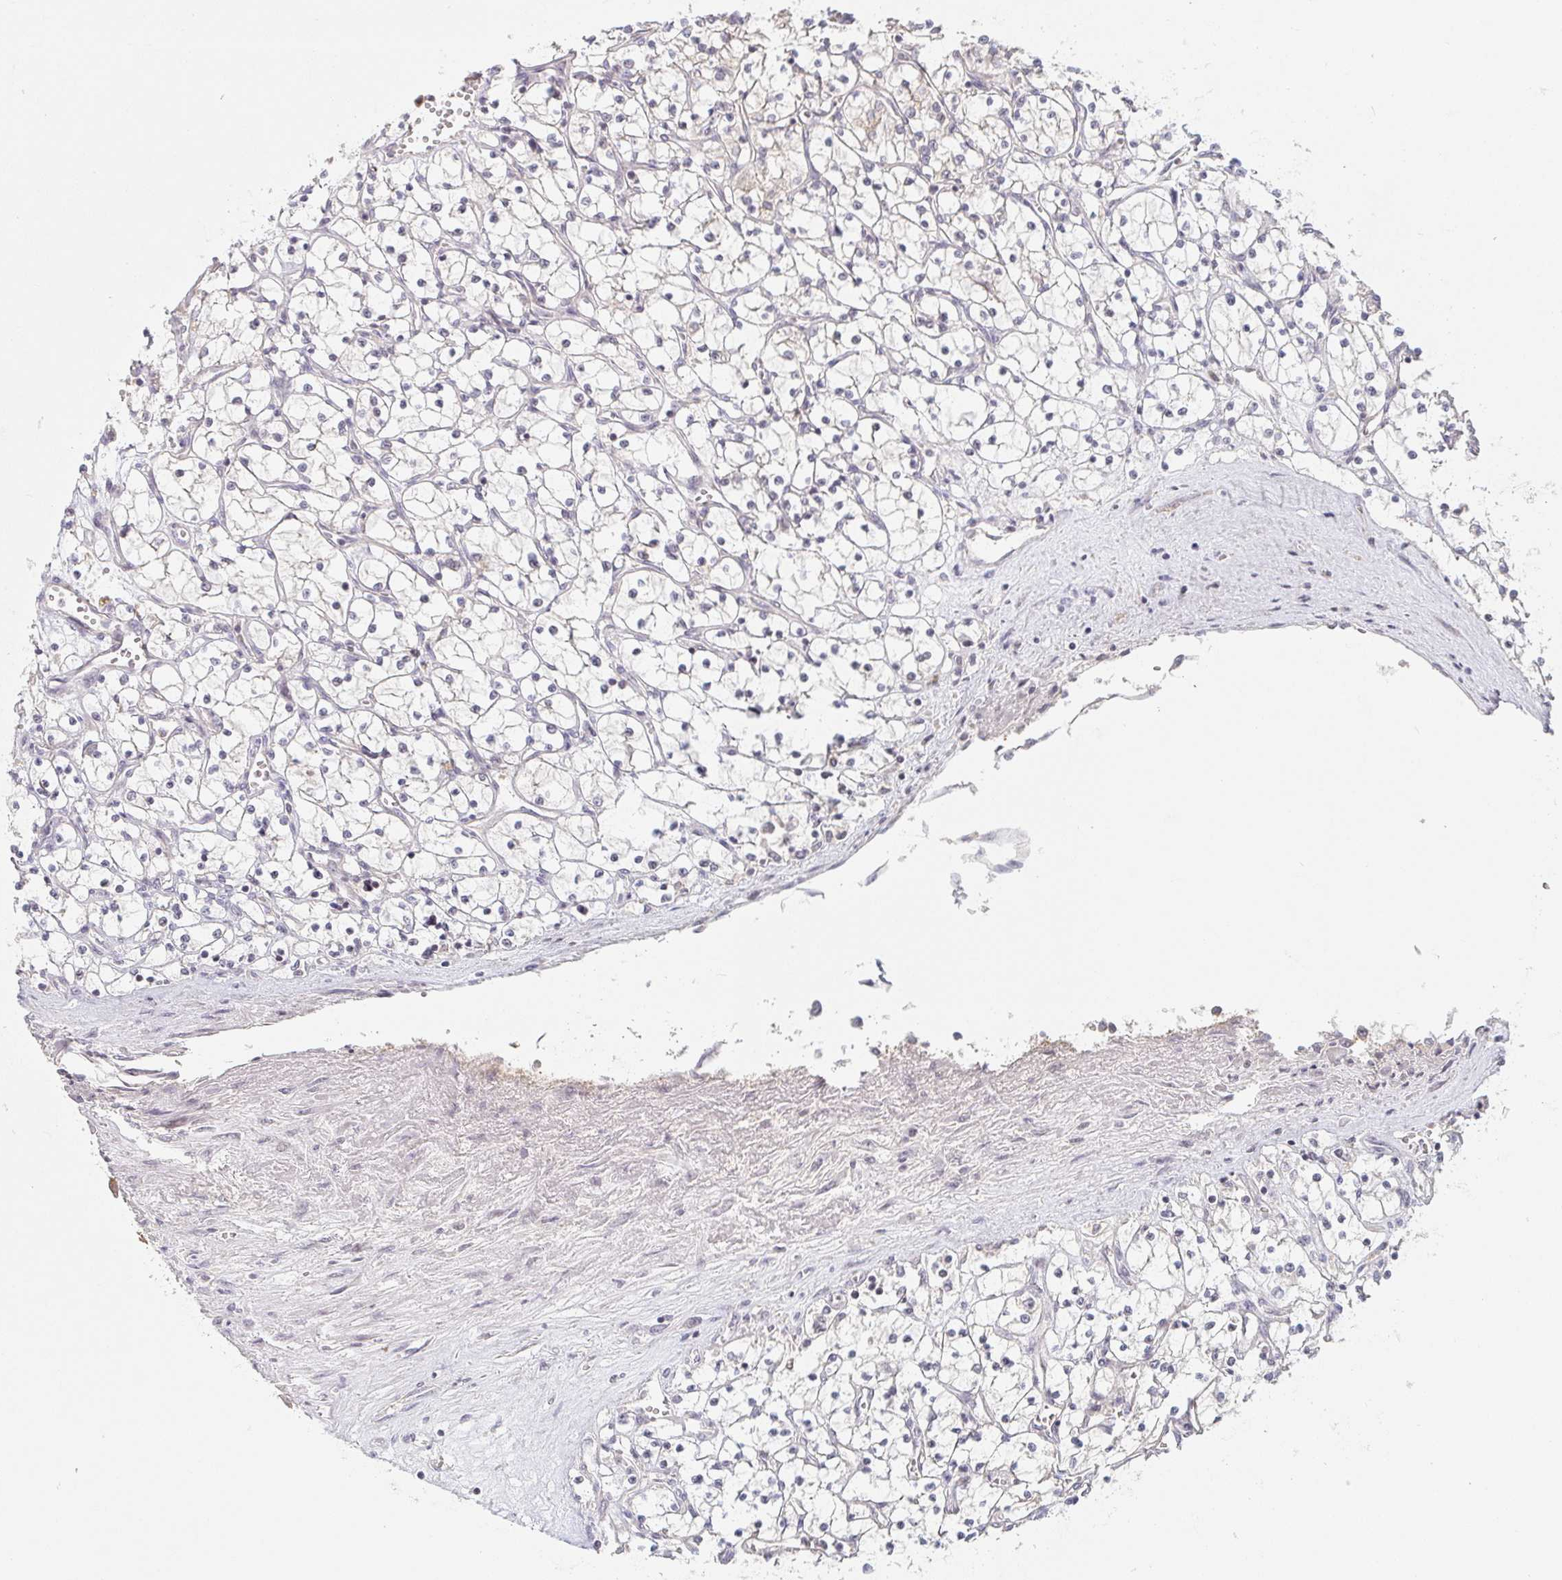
{"staining": {"intensity": "negative", "quantity": "none", "location": "none"}, "tissue": "renal cancer", "cell_type": "Tumor cells", "image_type": "cancer", "snomed": [{"axis": "morphology", "description": "Adenocarcinoma, NOS"}, {"axis": "topography", "description": "Kidney"}], "caption": "Immunohistochemical staining of renal adenocarcinoma shows no significant staining in tumor cells. Nuclei are stained in blue.", "gene": "DCST1", "patient": {"sex": "female", "age": 69}}